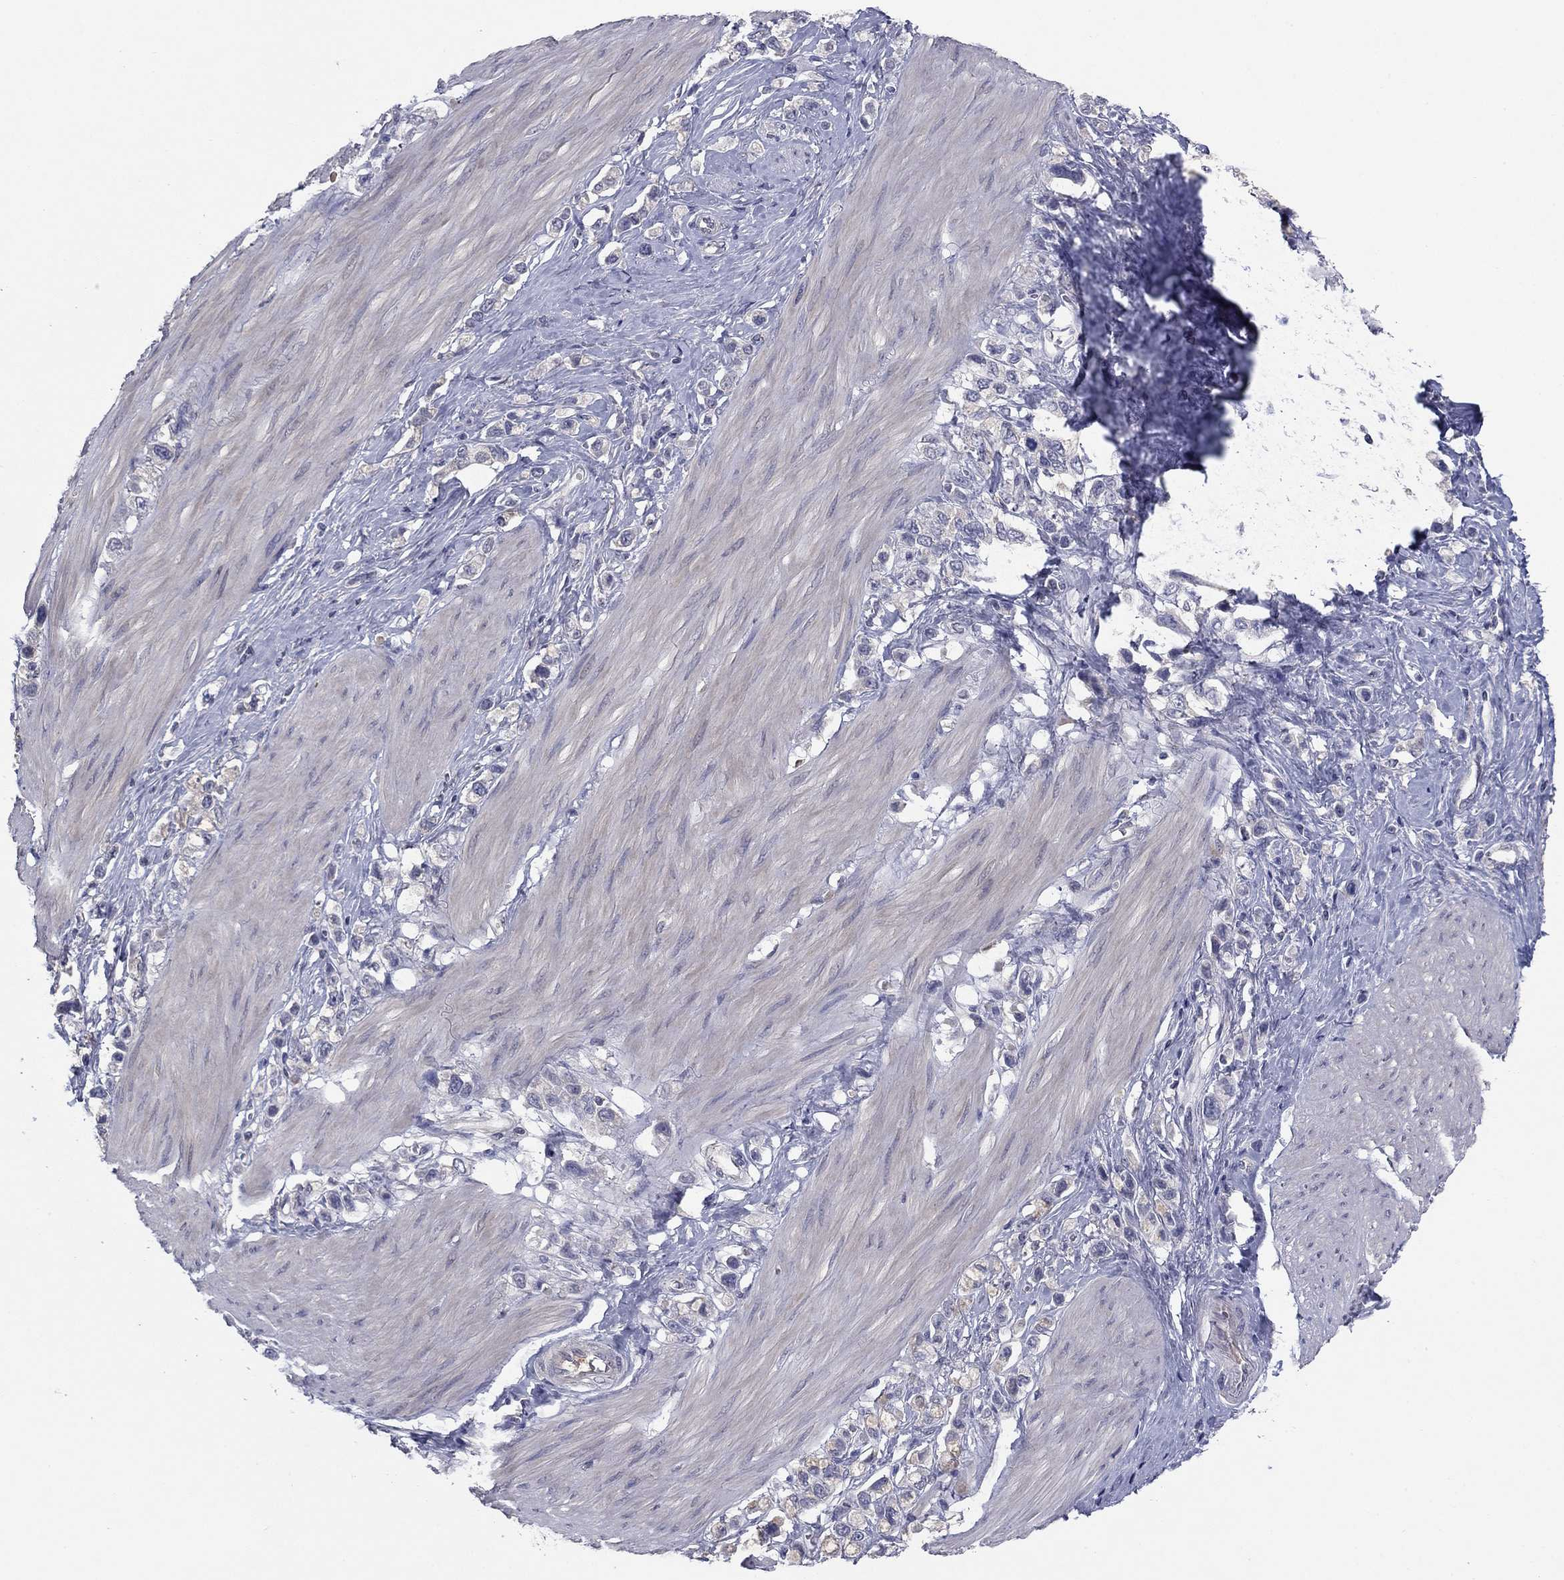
{"staining": {"intensity": "negative", "quantity": "none", "location": "none"}, "tissue": "stomach cancer", "cell_type": "Tumor cells", "image_type": "cancer", "snomed": [{"axis": "morphology", "description": "Normal tissue, NOS"}, {"axis": "morphology", "description": "Adenocarcinoma, NOS"}, {"axis": "morphology", "description": "Adenocarcinoma, High grade"}, {"axis": "topography", "description": "Stomach, upper"}, {"axis": "topography", "description": "Stomach"}], "caption": "Adenocarcinoma (stomach) was stained to show a protein in brown. There is no significant positivity in tumor cells. Nuclei are stained in blue.", "gene": "GRHPR", "patient": {"sex": "female", "age": 65}}